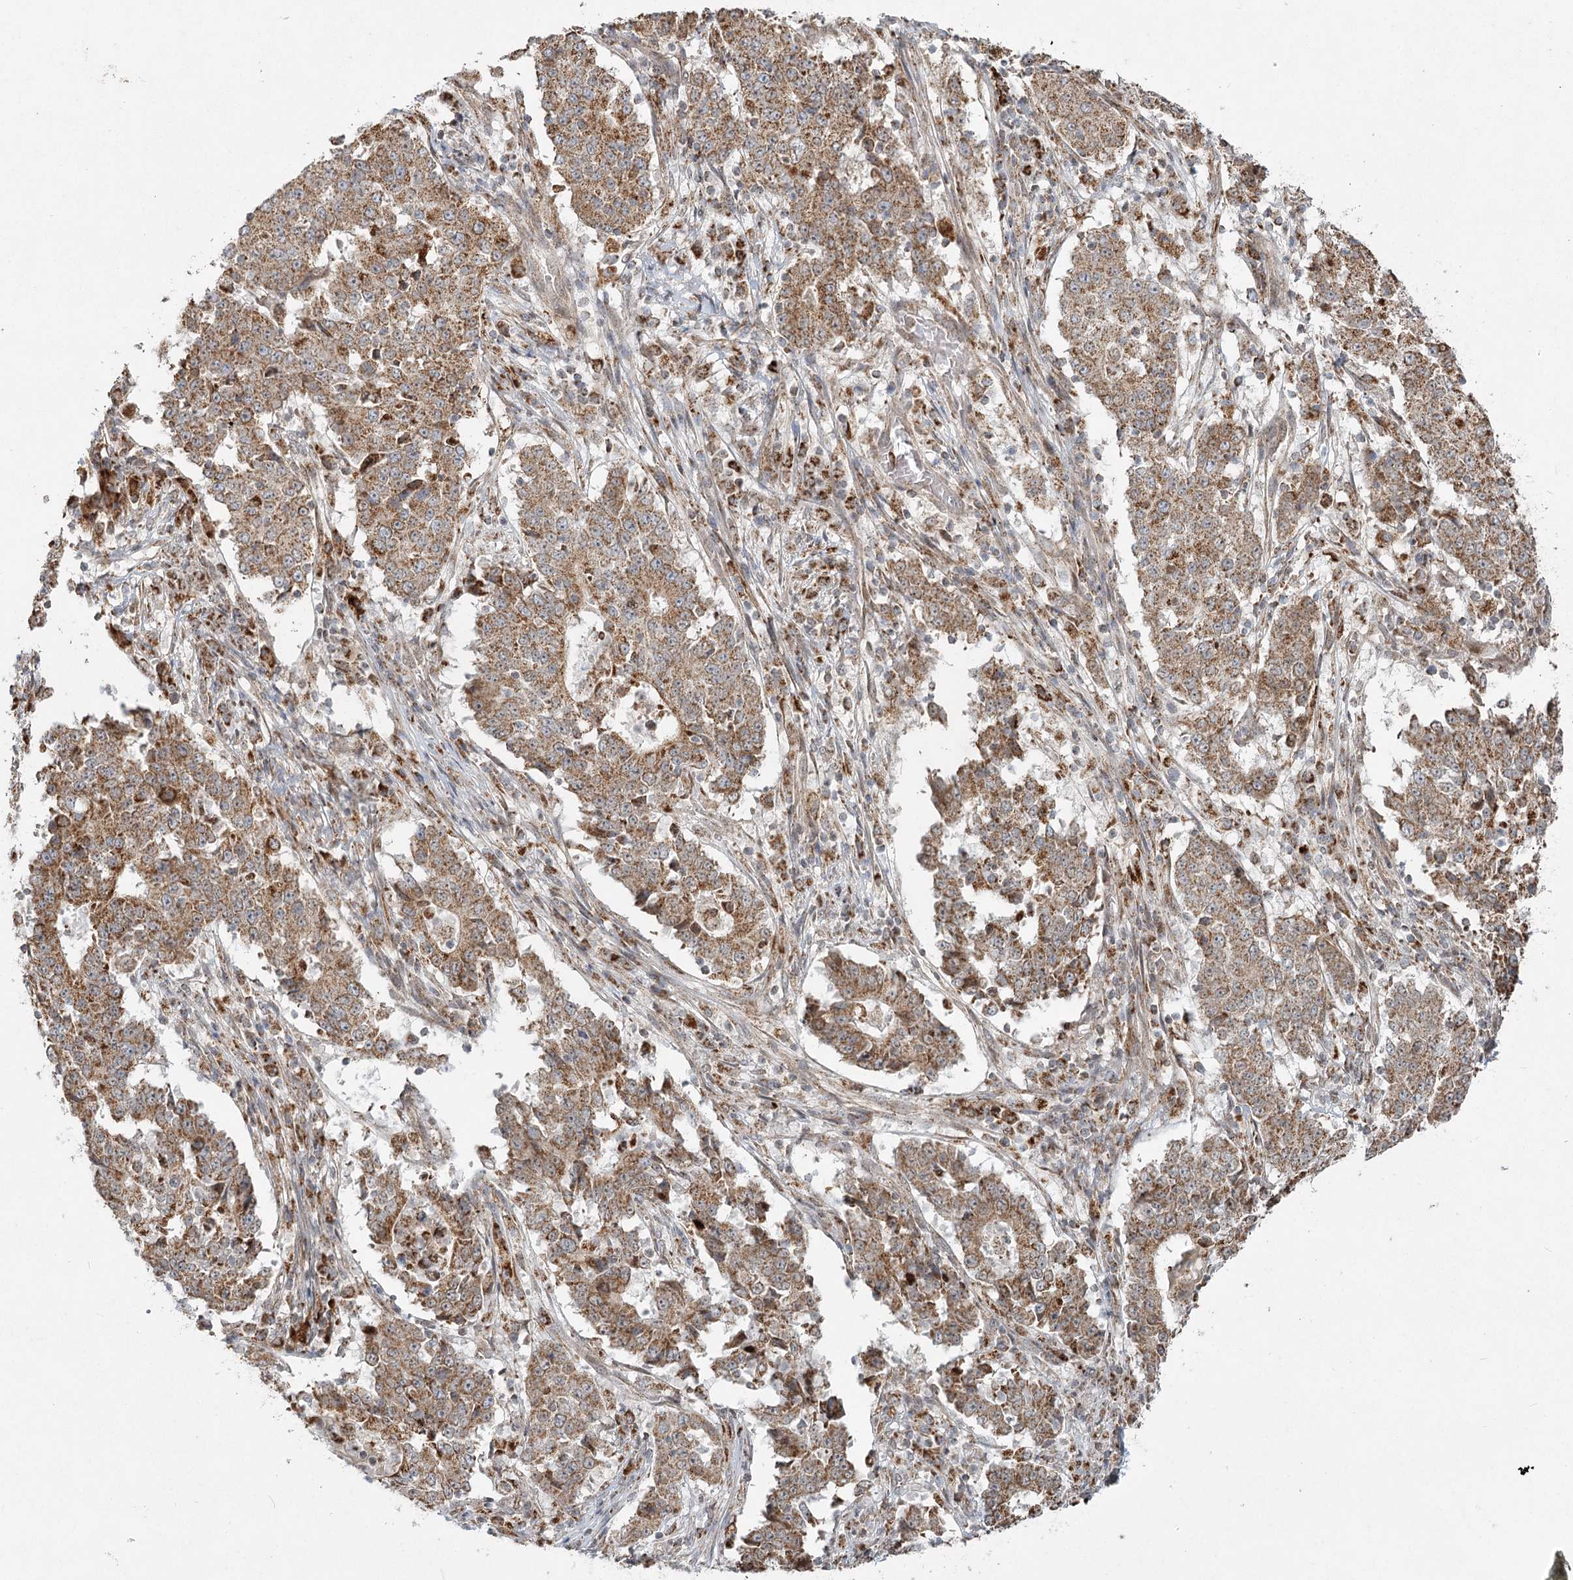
{"staining": {"intensity": "moderate", "quantity": ">75%", "location": "cytoplasmic/membranous"}, "tissue": "stomach cancer", "cell_type": "Tumor cells", "image_type": "cancer", "snomed": [{"axis": "morphology", "description": "Adenocarcinoma, NOS"}, {"axis": "topography", "description": "Stomach"}], "caption": "IHC image of human stomach cancer stained for a protein (brown), which exhibits medium levels of moderate cytoplasmic/membranous staining in about >75% of tumor cells.", "gene": "LACTB", "patient": {"sex": "male", "age": 59}}